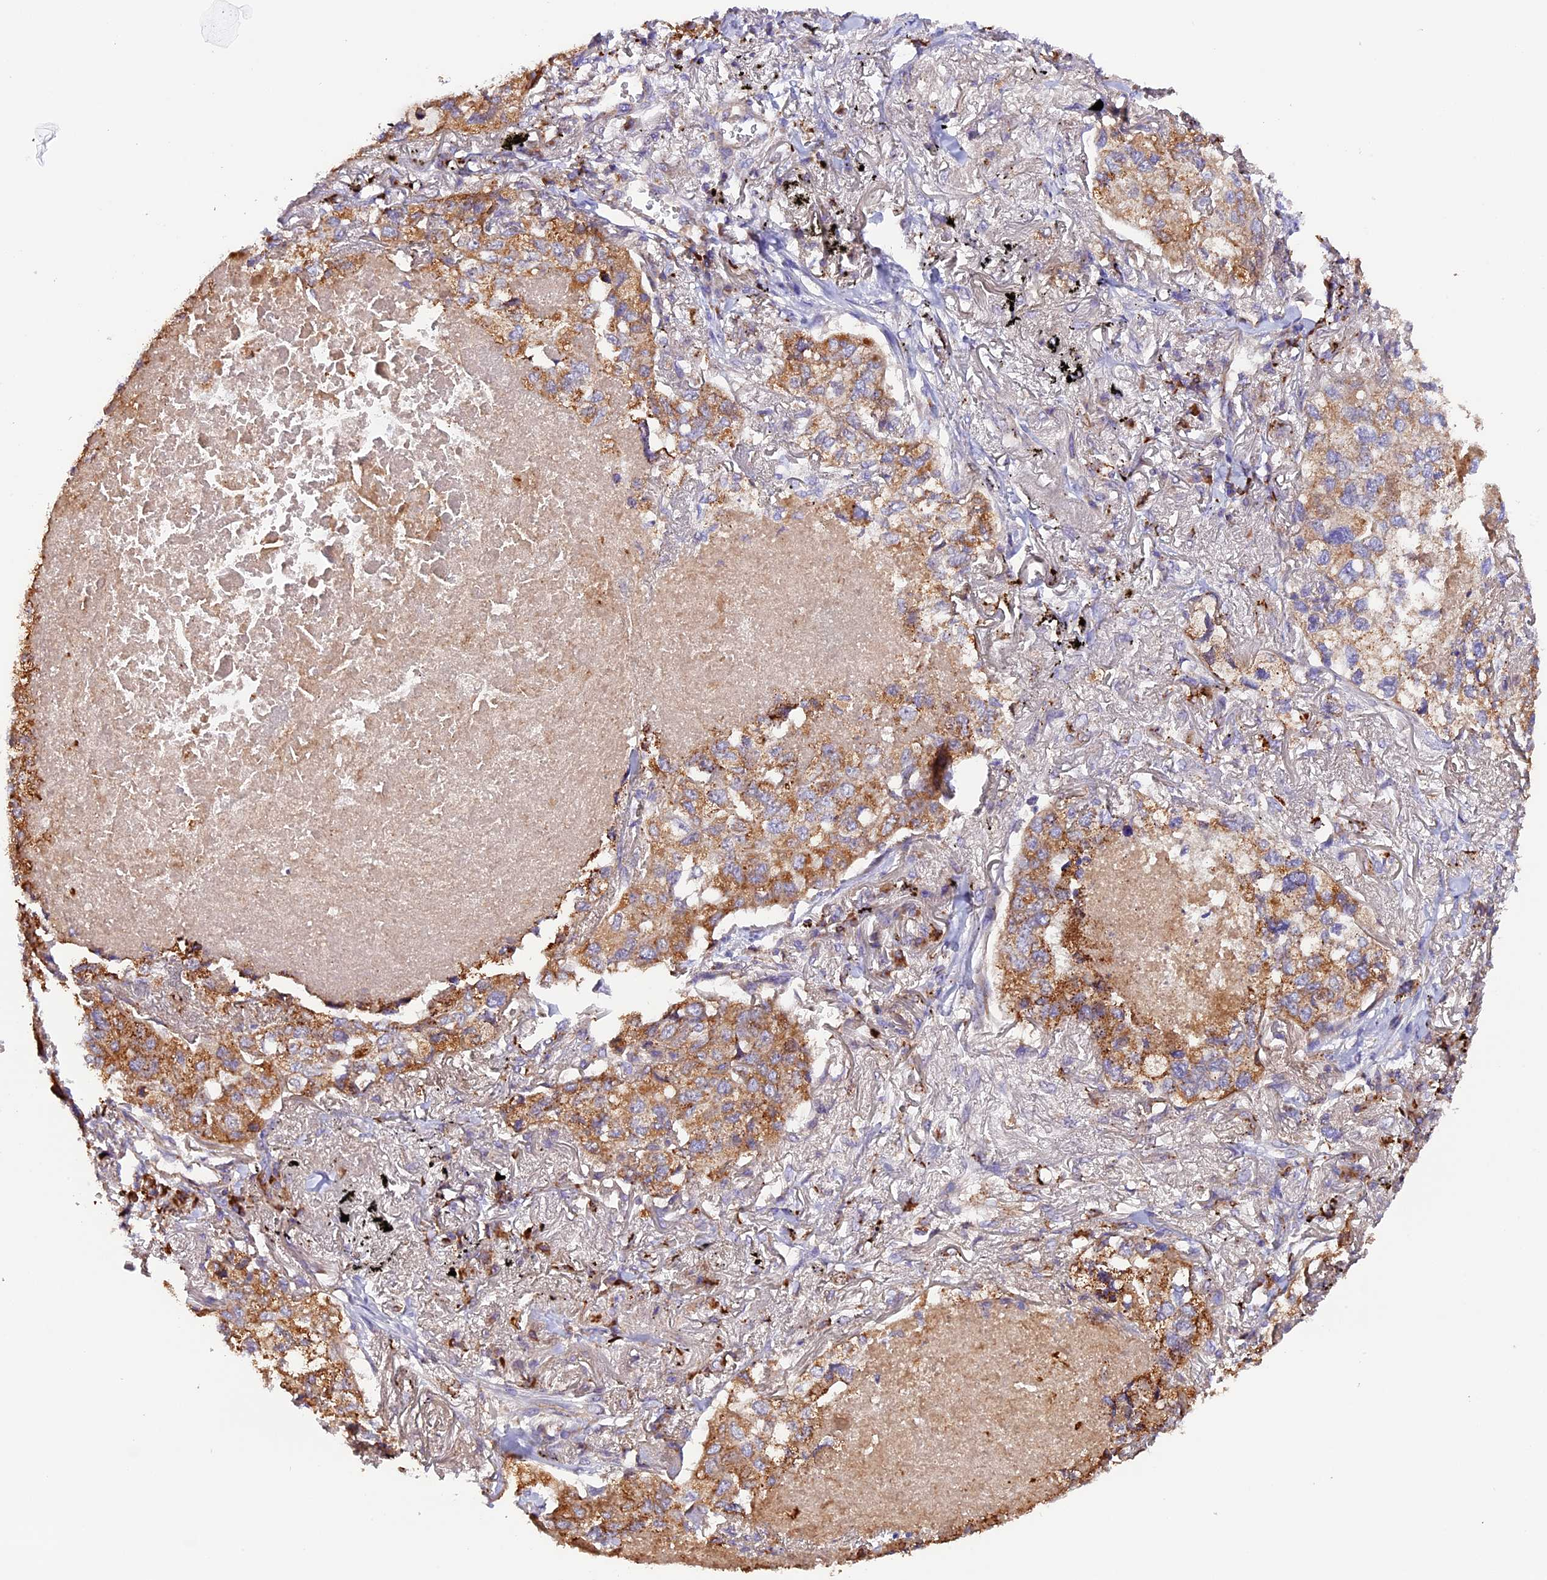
{"staining": {"intensity": "moderate", "quantity": ">75%", "location": "cytoplasmic/membranous"}, "tissue": "lung cancer", "cell_type": "Tumor cells", "image_type": "cancer", "snomed": [{"axis": "morphology", "description": "Adenocarcinoma, NOS"}, {"axis": "topography", "description": "Lung"}], "caption": "Immunohistochemical staining of human lung cancer exhibits moderate cytoplasmic/membranous protein staining in about >75% of tumor cells.", "gene": "METTL22", "patient": {"sex": "male", "age": 65}}